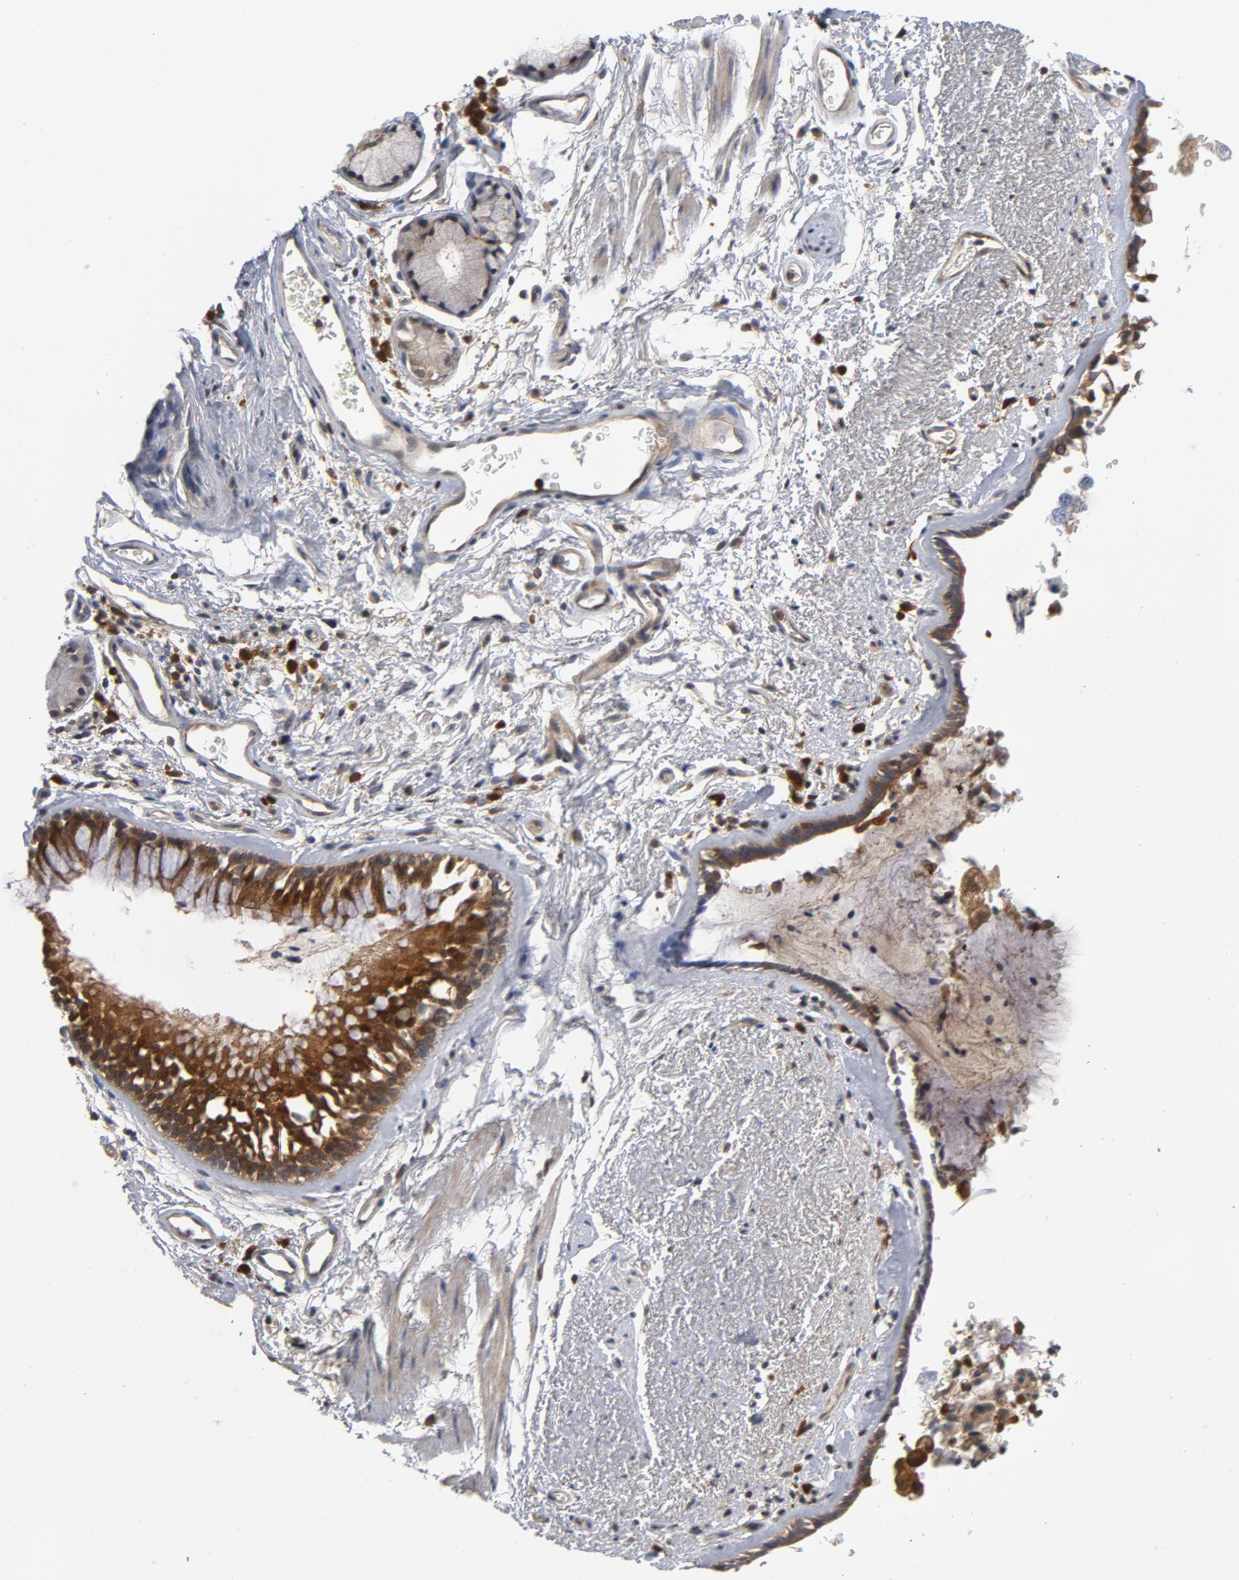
{"staining": {"intensity": "moderate", "quantity": ">75%", "location": "cytoplasmic/membranous,nuclear"}, "tissue": "bronchus", "cell_type": "Respiratory epithelial cells", "image_type": "normal", "snomed": [{"axis": "morphology", "description": "Normal tissue, NOS"}, {"axis": "morphology", "description": "Adenocarcinoma, NOS"}, {"axis": "topography", "description": "Bronchus"}, {"axis": "topography", "description": "Lung"}], "caption": "Brown immunohistochemical staining in benign human bronchus reveals moderate cytoplasmic/membranous,nuclear staining in about >75% of respiratory epithelial cells. (Stains: DAB (3,3'-diaminobenzidine) in brown, nuclei in blue, Microscopy: brightfield microscopy at high magnification).", "gene": "TRADD", "patient": {"sex": "male", "age": 71}}